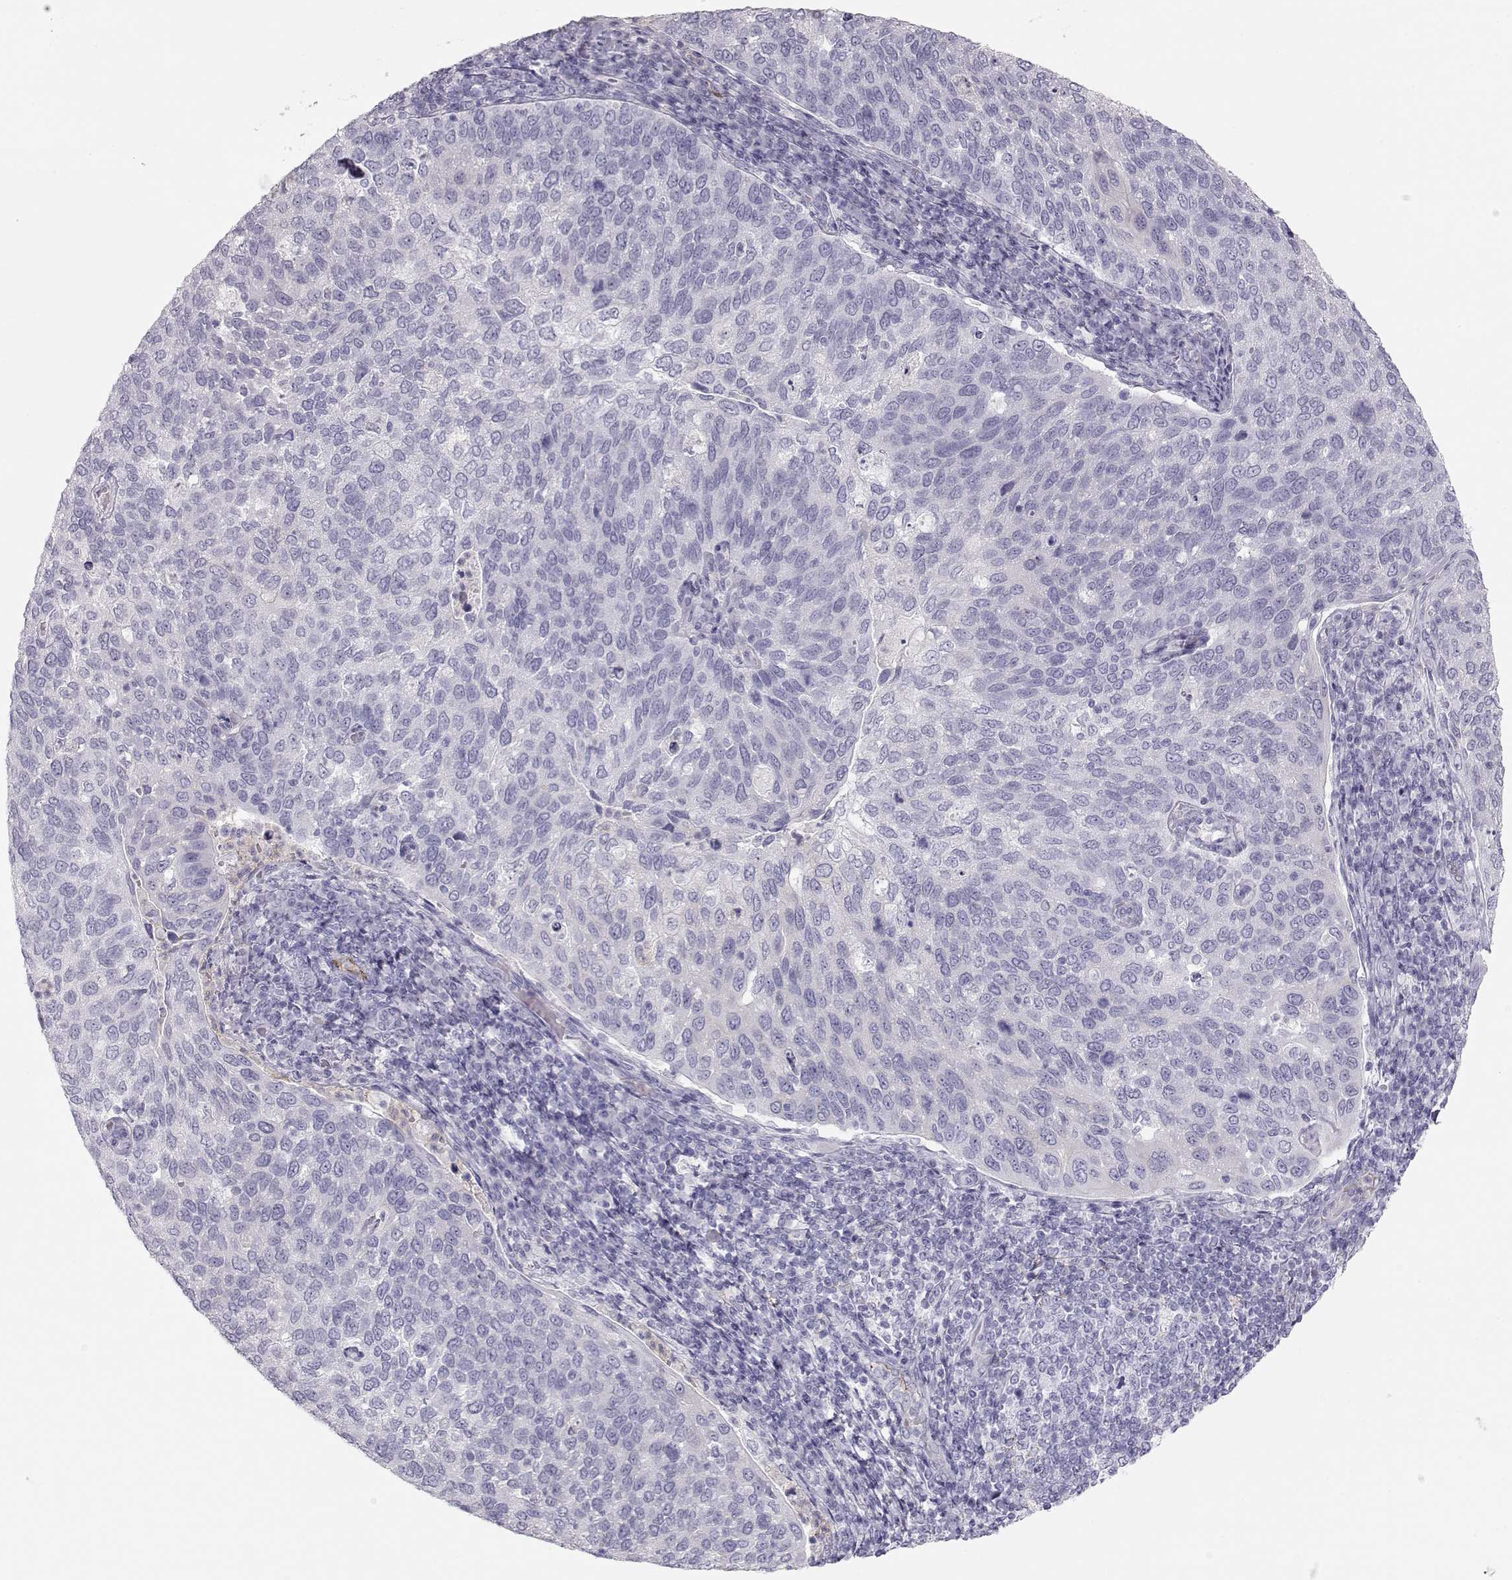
{"staining": {"intensity": "negative", "quantity": "none", "location": "none"}, "tissue": "cervical cancer", "cell_type": "Tumor cells", "image_type": "cancer", "snomed": [{"axis": "morphology", "description": "Squamous cell carcinoma, NOS"}, {"axis": "topography", "description": "Cervix"}], "caption": "Photomicrograph shows no protein staining in tumor cells of squamous cell carcinoma (cervical) tissue.", "gene": "MIP", "patient": {"sex": "female", "age": 54}}